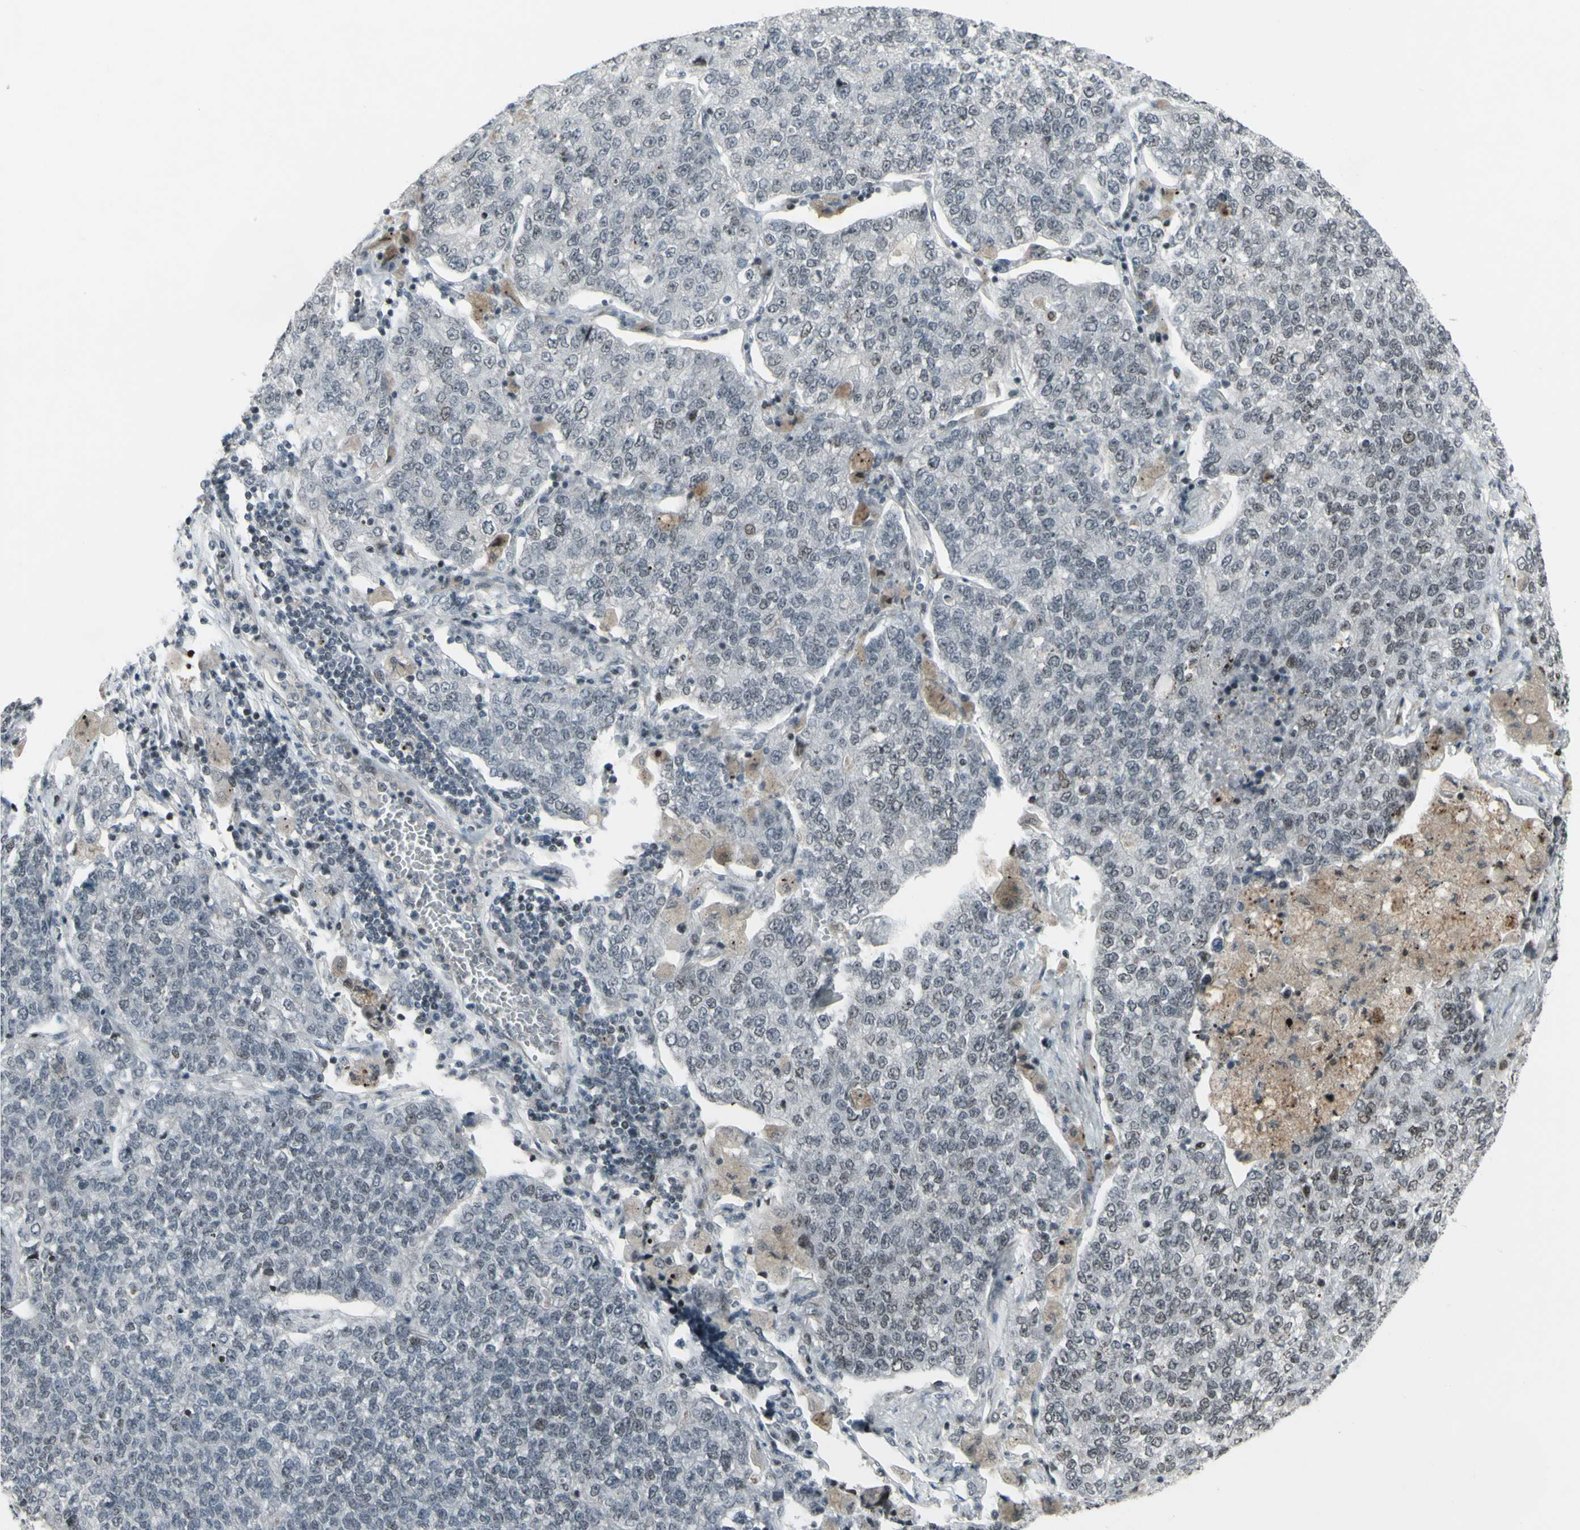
{"staining": {"intensity": "weak", "quantity": "<25%", "location": "nuclear"}, "tissue": "lung cancer", "cell_type": "Tumor cells", "image_type": "cancer", "snomed": [{"axis": "morphology", "description": "Adenocarcinoma, NOS"}, {"axis": "topography", "description": "Lung"}], "caption": "This photomicrograph is of lung cancer (adenocarcinoma) stained with IHC to label a protein in brown with the nuclei are counter-stained blue. There is no positivity in tumor cells.", "gene": "SUPT6H", "patient": {"sex": "male", "age": 49}}